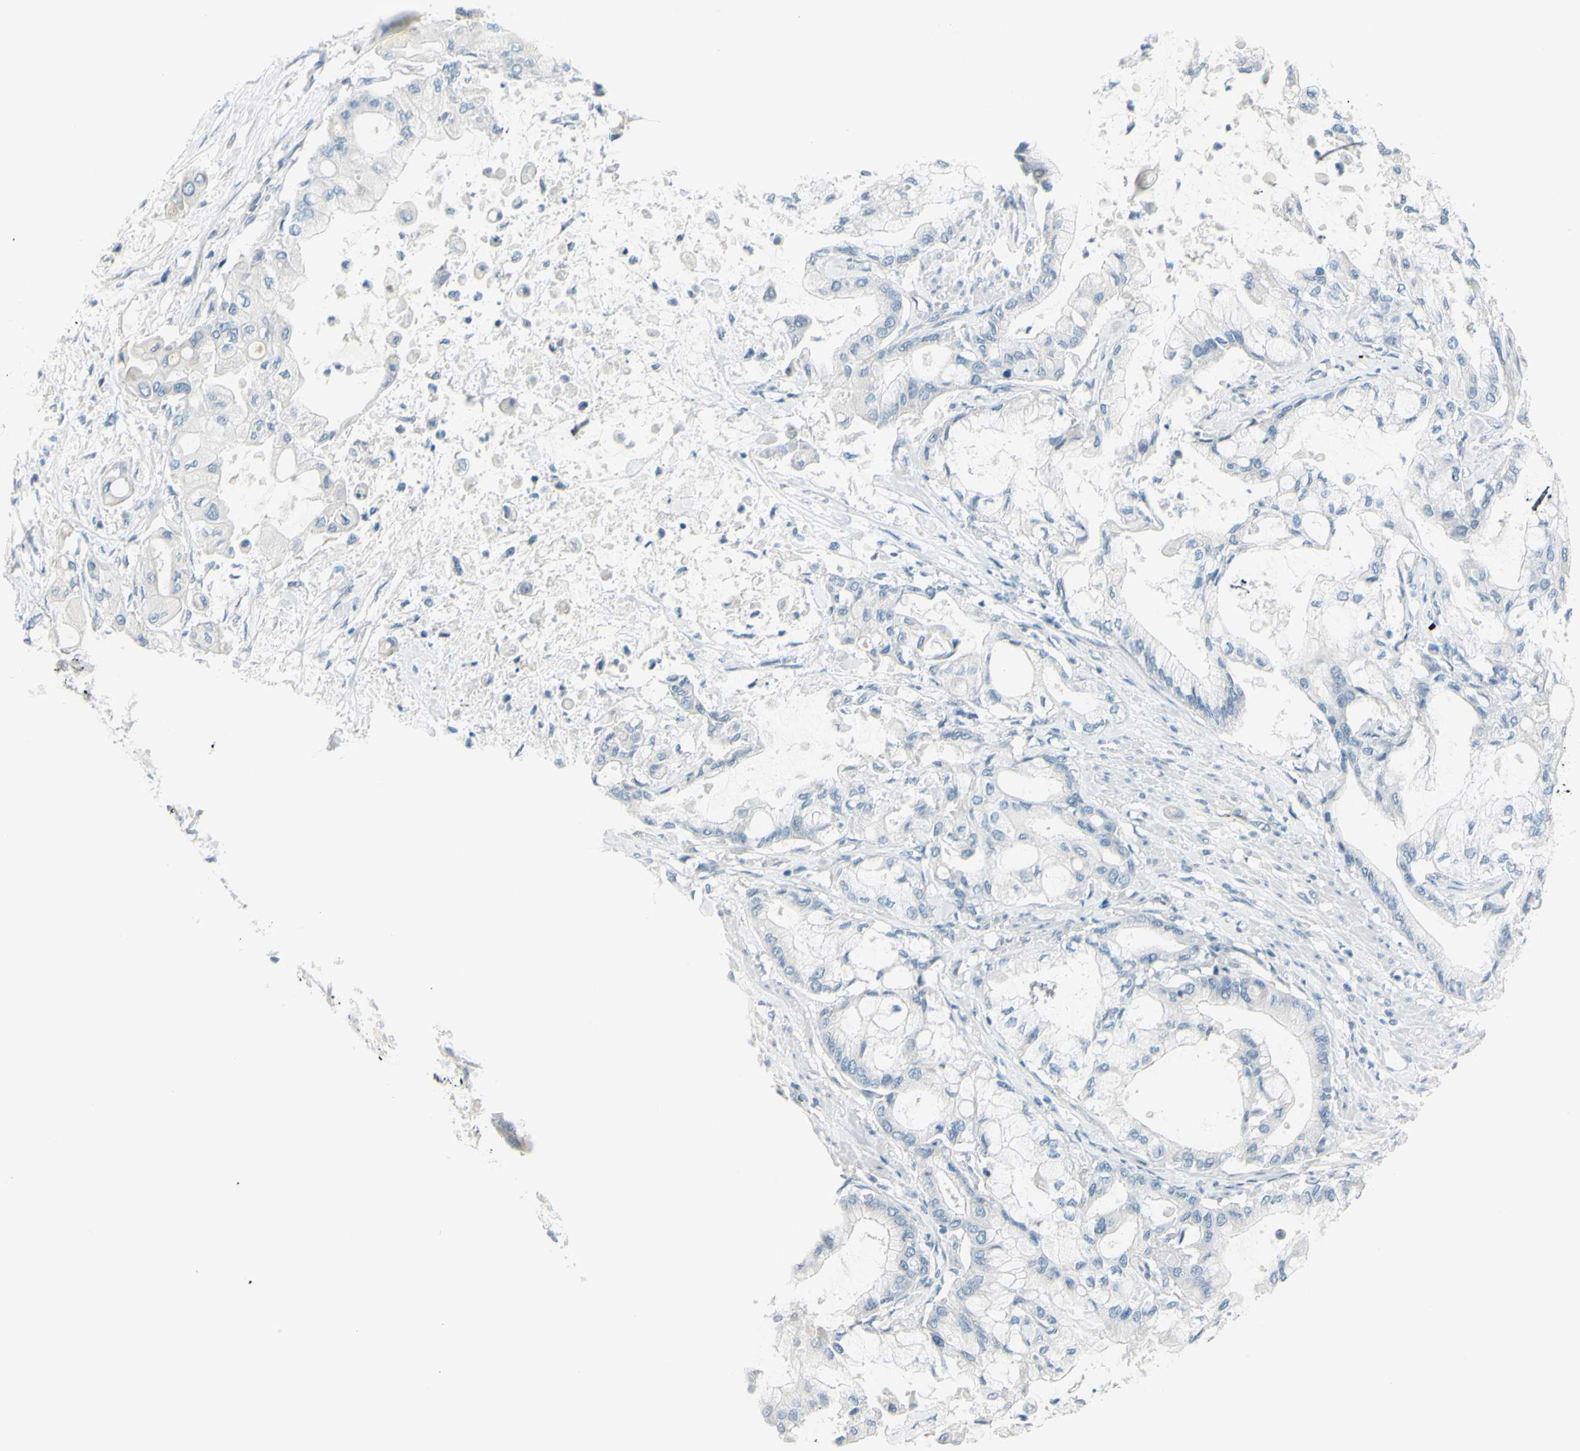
{"staining": {"intensity": "negative", "quantity": "none", "location": "none"}, "tissue": "pancreatic cancer", "cell_type": "Tumor cells", "image_type": "cancer", "snomed": [{"axis": "morphology", "description": "Adenocarcinoma, NOS"}, {"axis": "morphology", "description": "Adenocarcinoma, metastatic, NOS"}, {"axis": "topography", "description": "Lymph node"}, {"axis": "topography", "description": "Pancreas"}, {"axis": "topography", "description": "Duodenum"}], "caption": "Immunohistochemistry histopathology image of human pancreatic metastatic adenocarcinoma stained for a protein (brown), which reveals no expression in tumor cells.", "gene": "GPR34", "patient": {"sex": "female", "age": 64}}